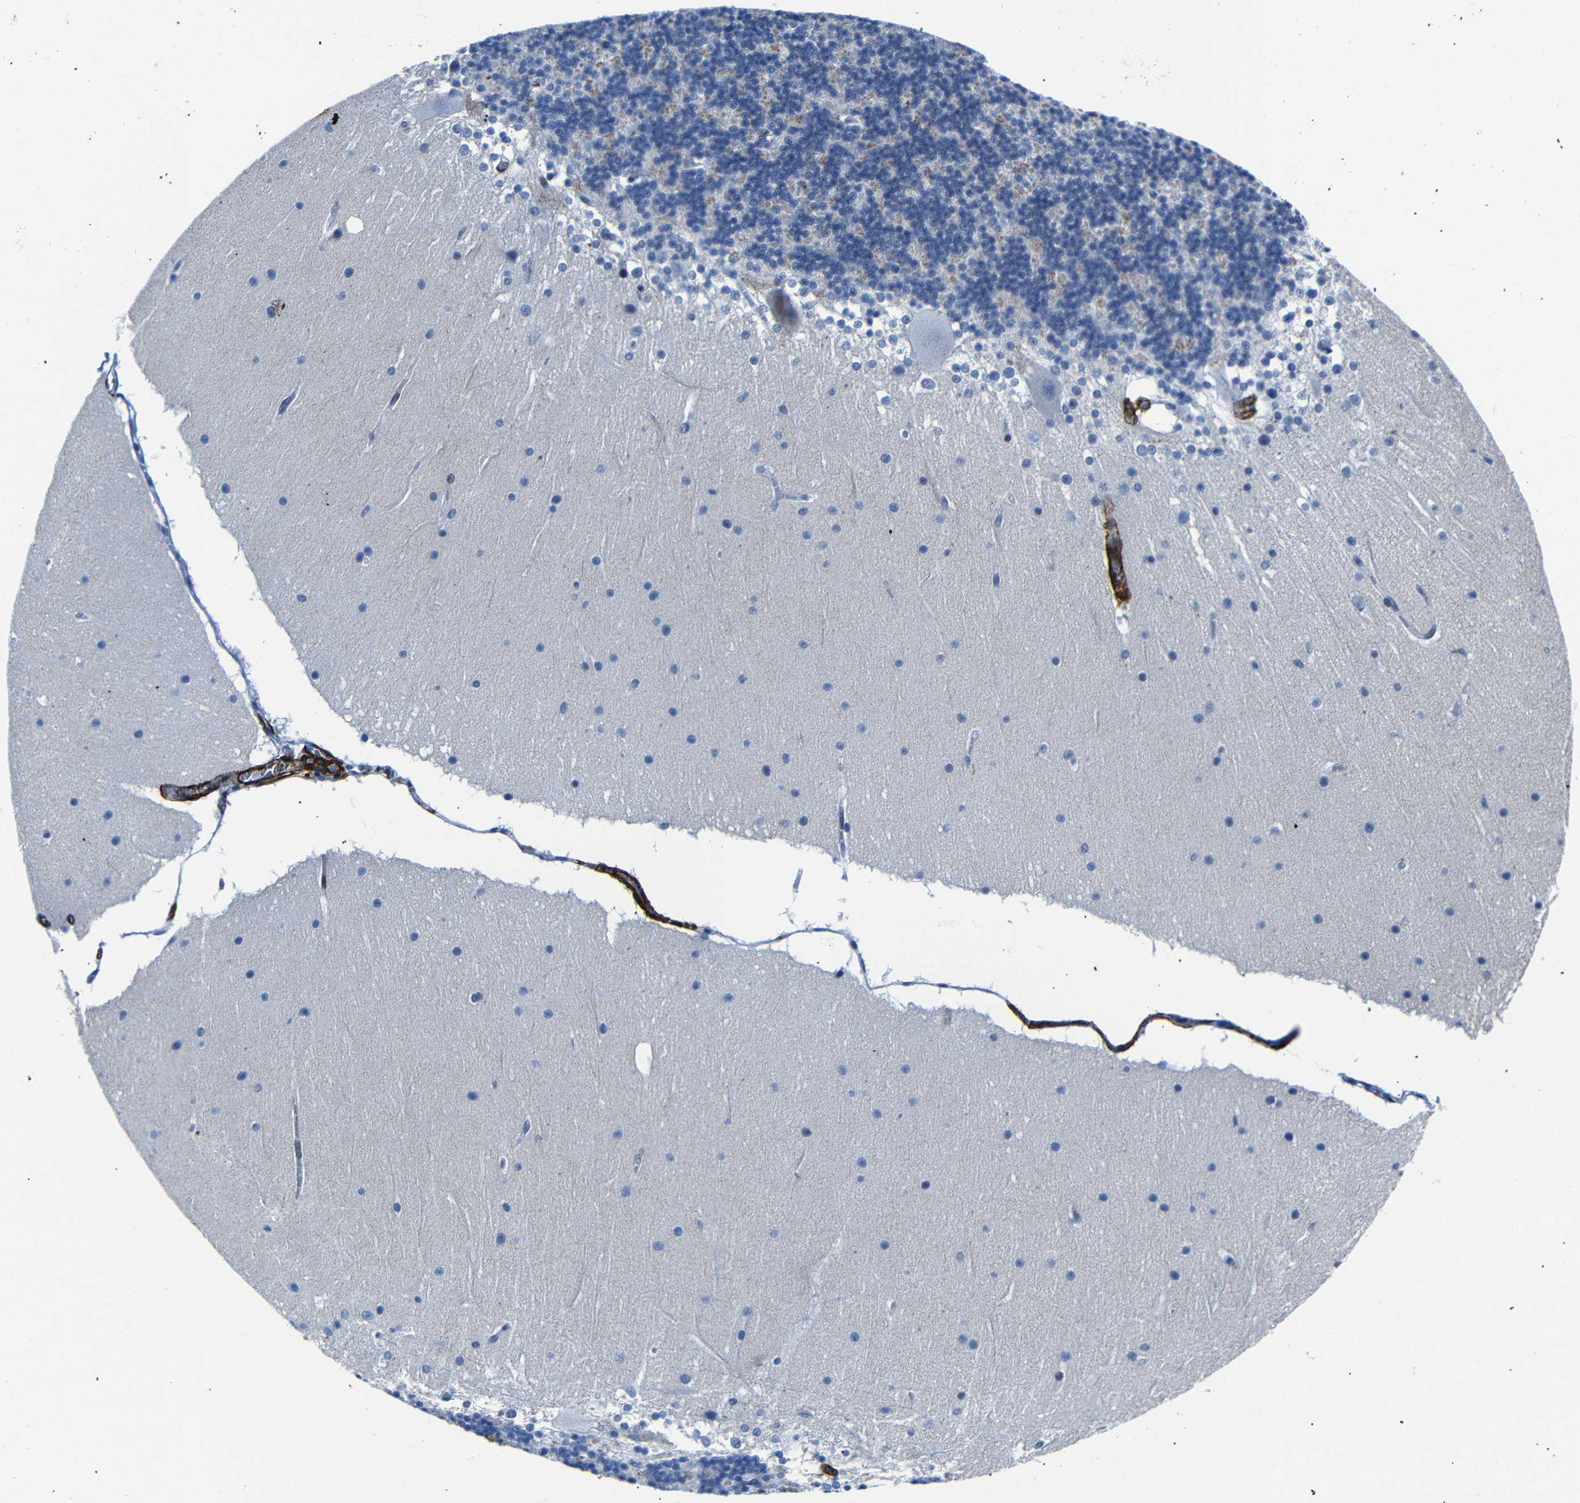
{"staining": {"intensity": "negative", "quantity": "none", "location": "none"}, "tissue": "cerebellum", "cell_type": "Cells in granular layer", "image_type": "normal", "snomed": [{"axis": "morphology", "description": "Normal tissue, NOS"}, {"axis": "topography", "description": "Cerebellum"}], "caption": "This is a photomicrograph of IHC staining of unremarkable cerebellum, which shows no staining in cells in granular layer.", "gene": "ACTA2", "patient": {"sex": "female", "age": 19}}